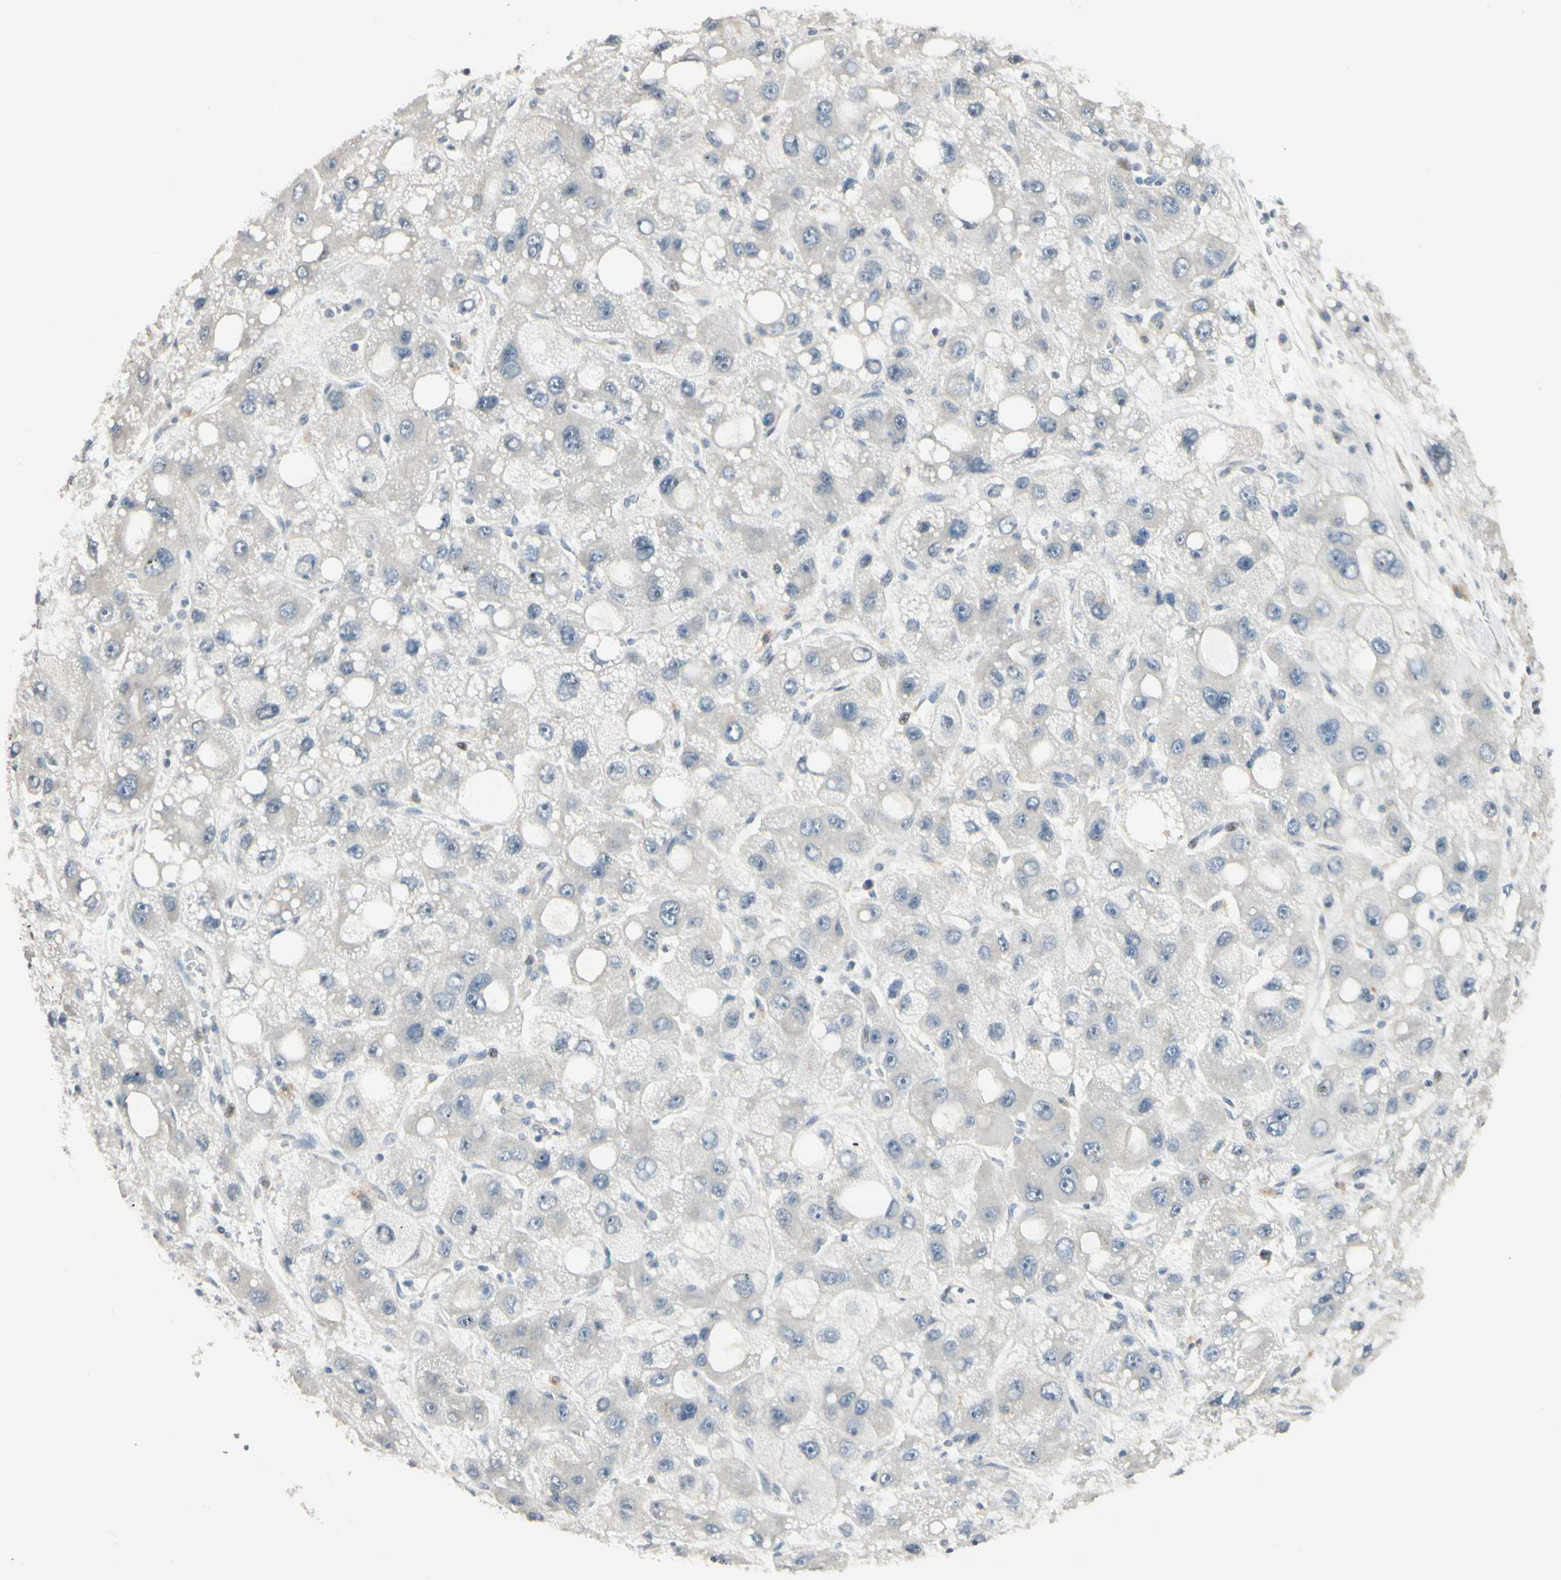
{"staining": {"intensity": "negative", "quantity": "none", "location": "none"}, "tissue": "liver cancer", "cell_type": "Tumor cells", "image_type": "cancer", "snomed": [{"axis": "morphology", "description": "Carcinoma, Hepatocellular, NOS"}, {"axis": "topography", "description": "Liver"}], "caption": "Histopathology image shows no significant protein staining in tumor cells of liver hepatocellular carcinoma.", "gene": "P4HA3", "patient": {"sex": "male", "age": 55}}